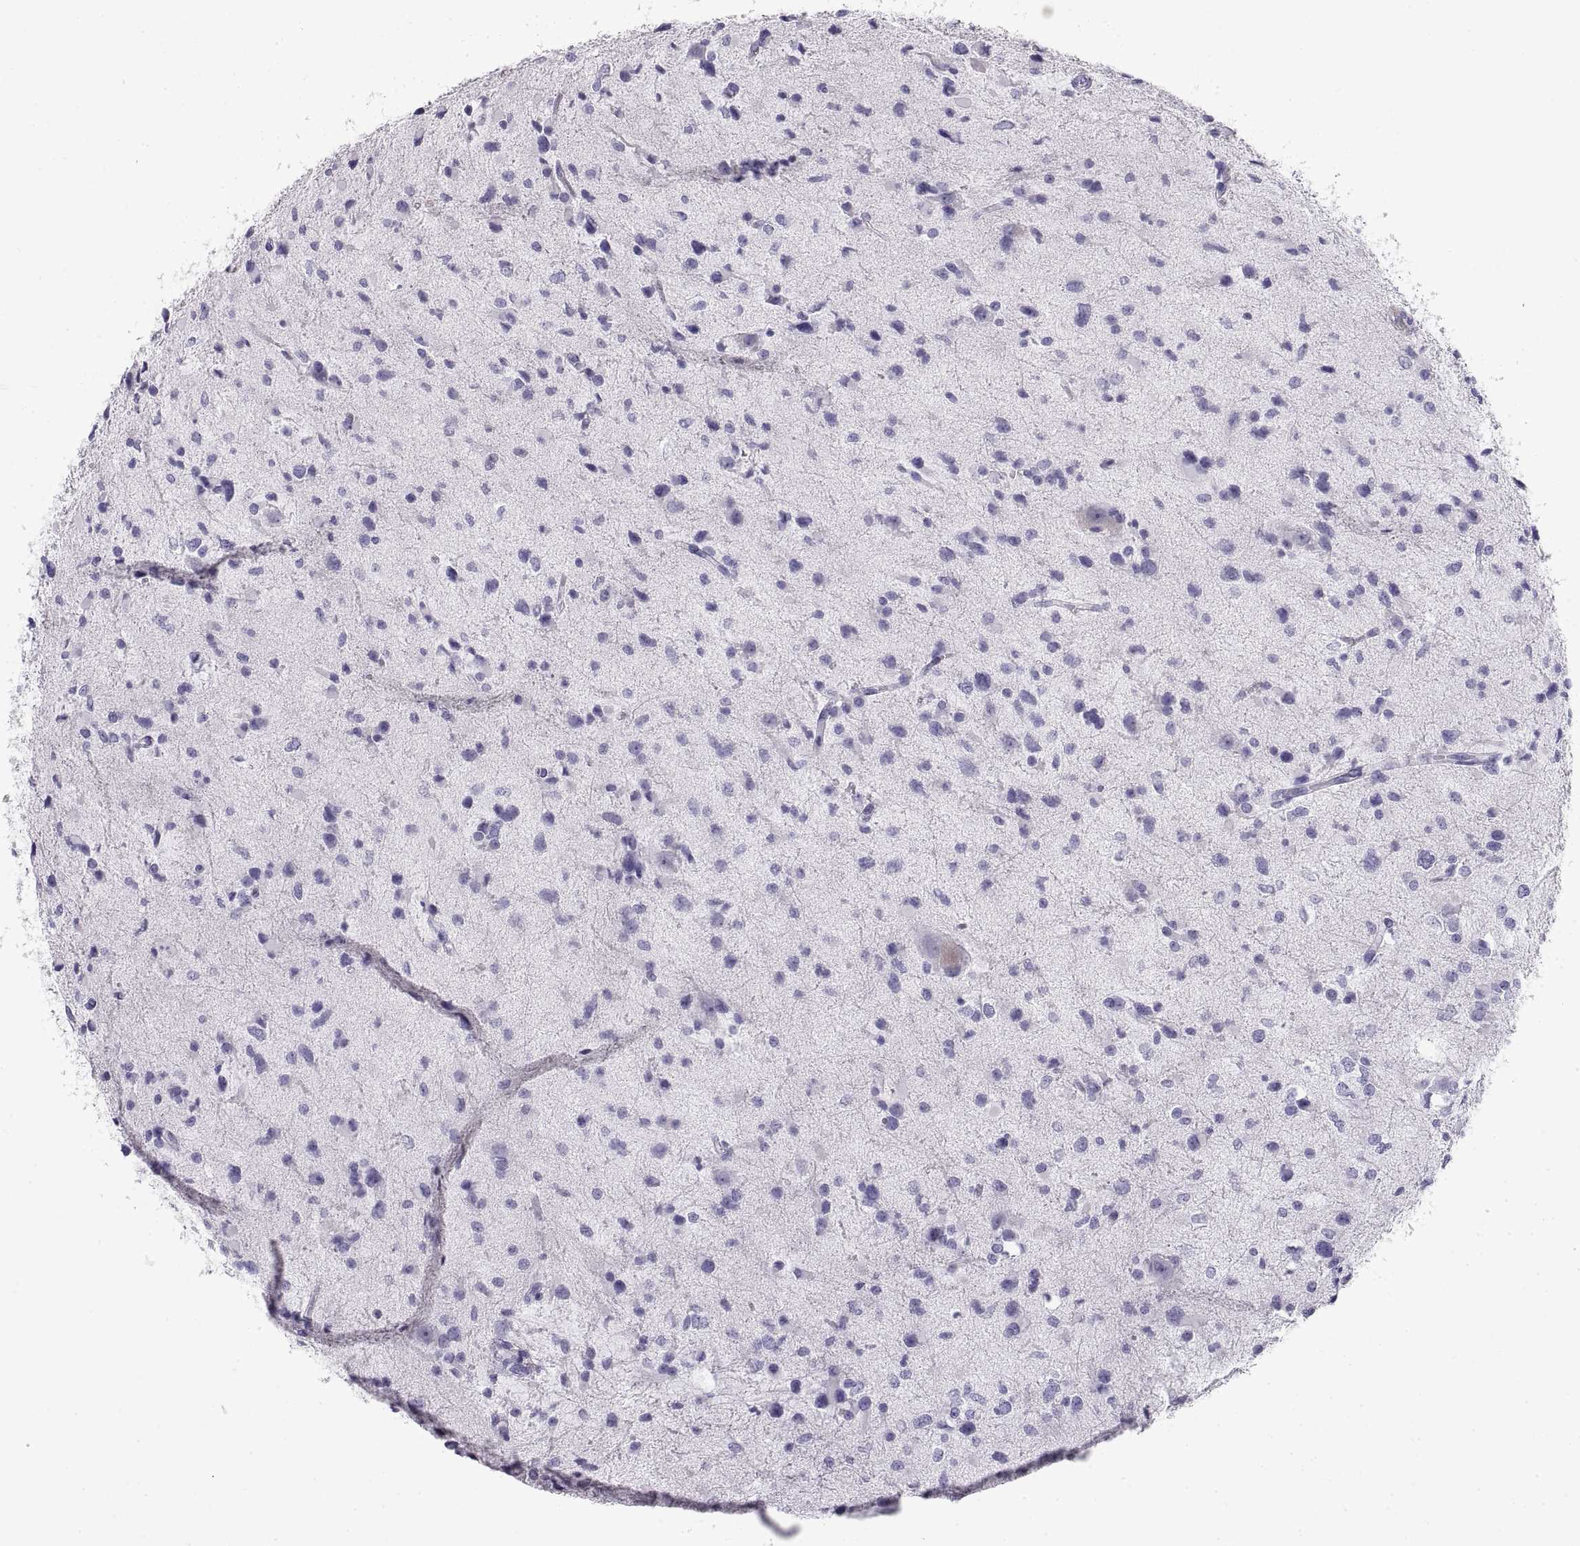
{"staining": {"intensity": "negative", "quantity": "none", "location": "none"}, "tissue": "glioma", "cell_type": "Tumor cells", "image_type": "cancer", "snomed": [{"axis": "morphology", "description": "Glioma, malignant, Low grade"}, {"axis": "topography", "description": "Brain"}], "caption": "Glioma stained for a protein using immunohistochemistry (IHC) shows no positivity tumor cells.", "gene": "RLBP1", "patient": {"sex": "female", "age": 32}}